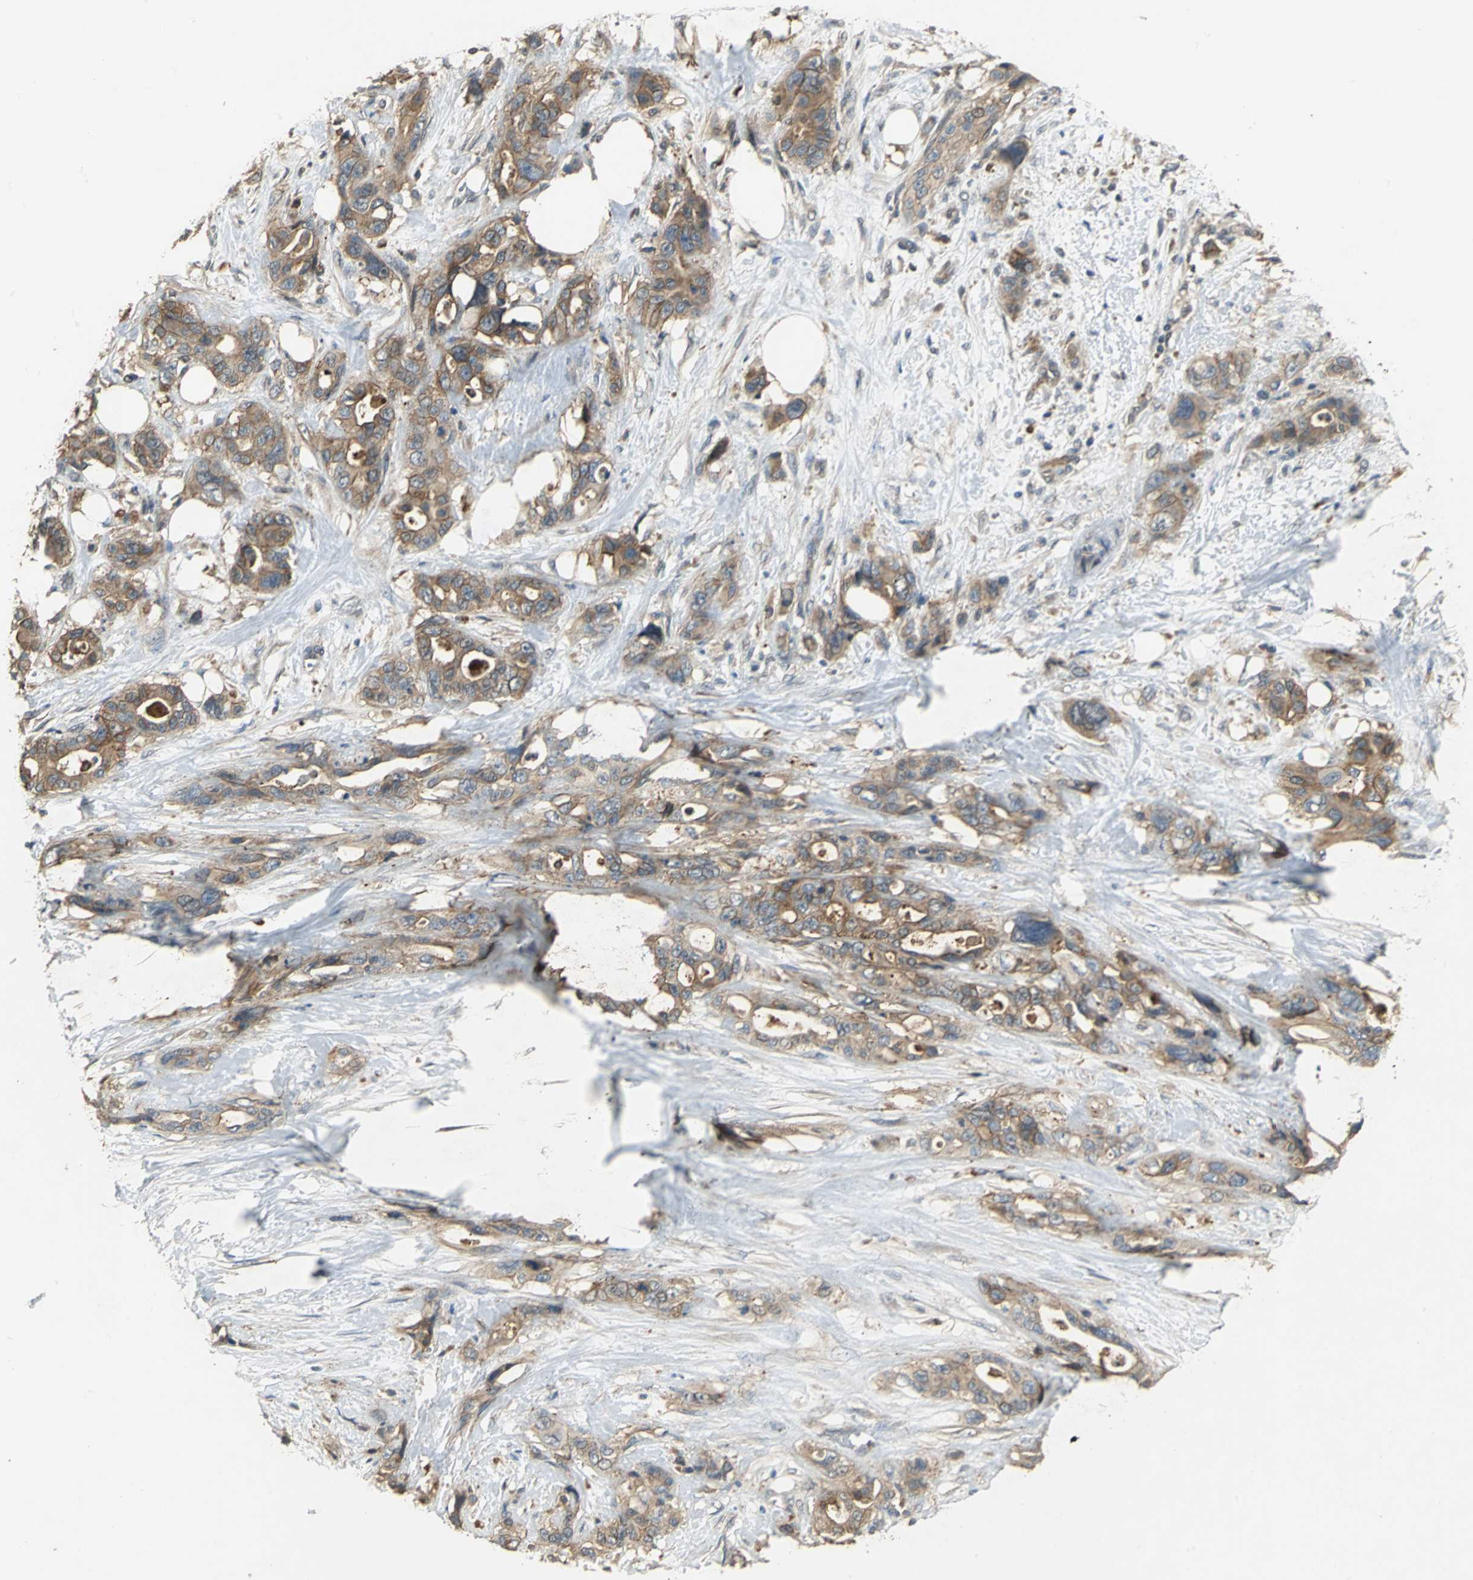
{"staining": {"intensity": "moderate", "quantity": ">75%", "location": "cytoplasmic/membranous"}, "tissue": "pancreatic cancer", "cell_type": "Tumor cells", "image_type": "cancer", "snomed": [{"axis": "morphology", "description": "Adenocarcinoma, NOS"}, {"axis": "topography", "description": "Pancreas"}], "caption": "Human pancreatic cancer (adenocarcinoma) stained with a brown dye shows moderate cytoplasmic/membranous positive expression in about >75% of tumor cells.", "gene": "MET", "patient": {"sex": "male", "age": 46}}